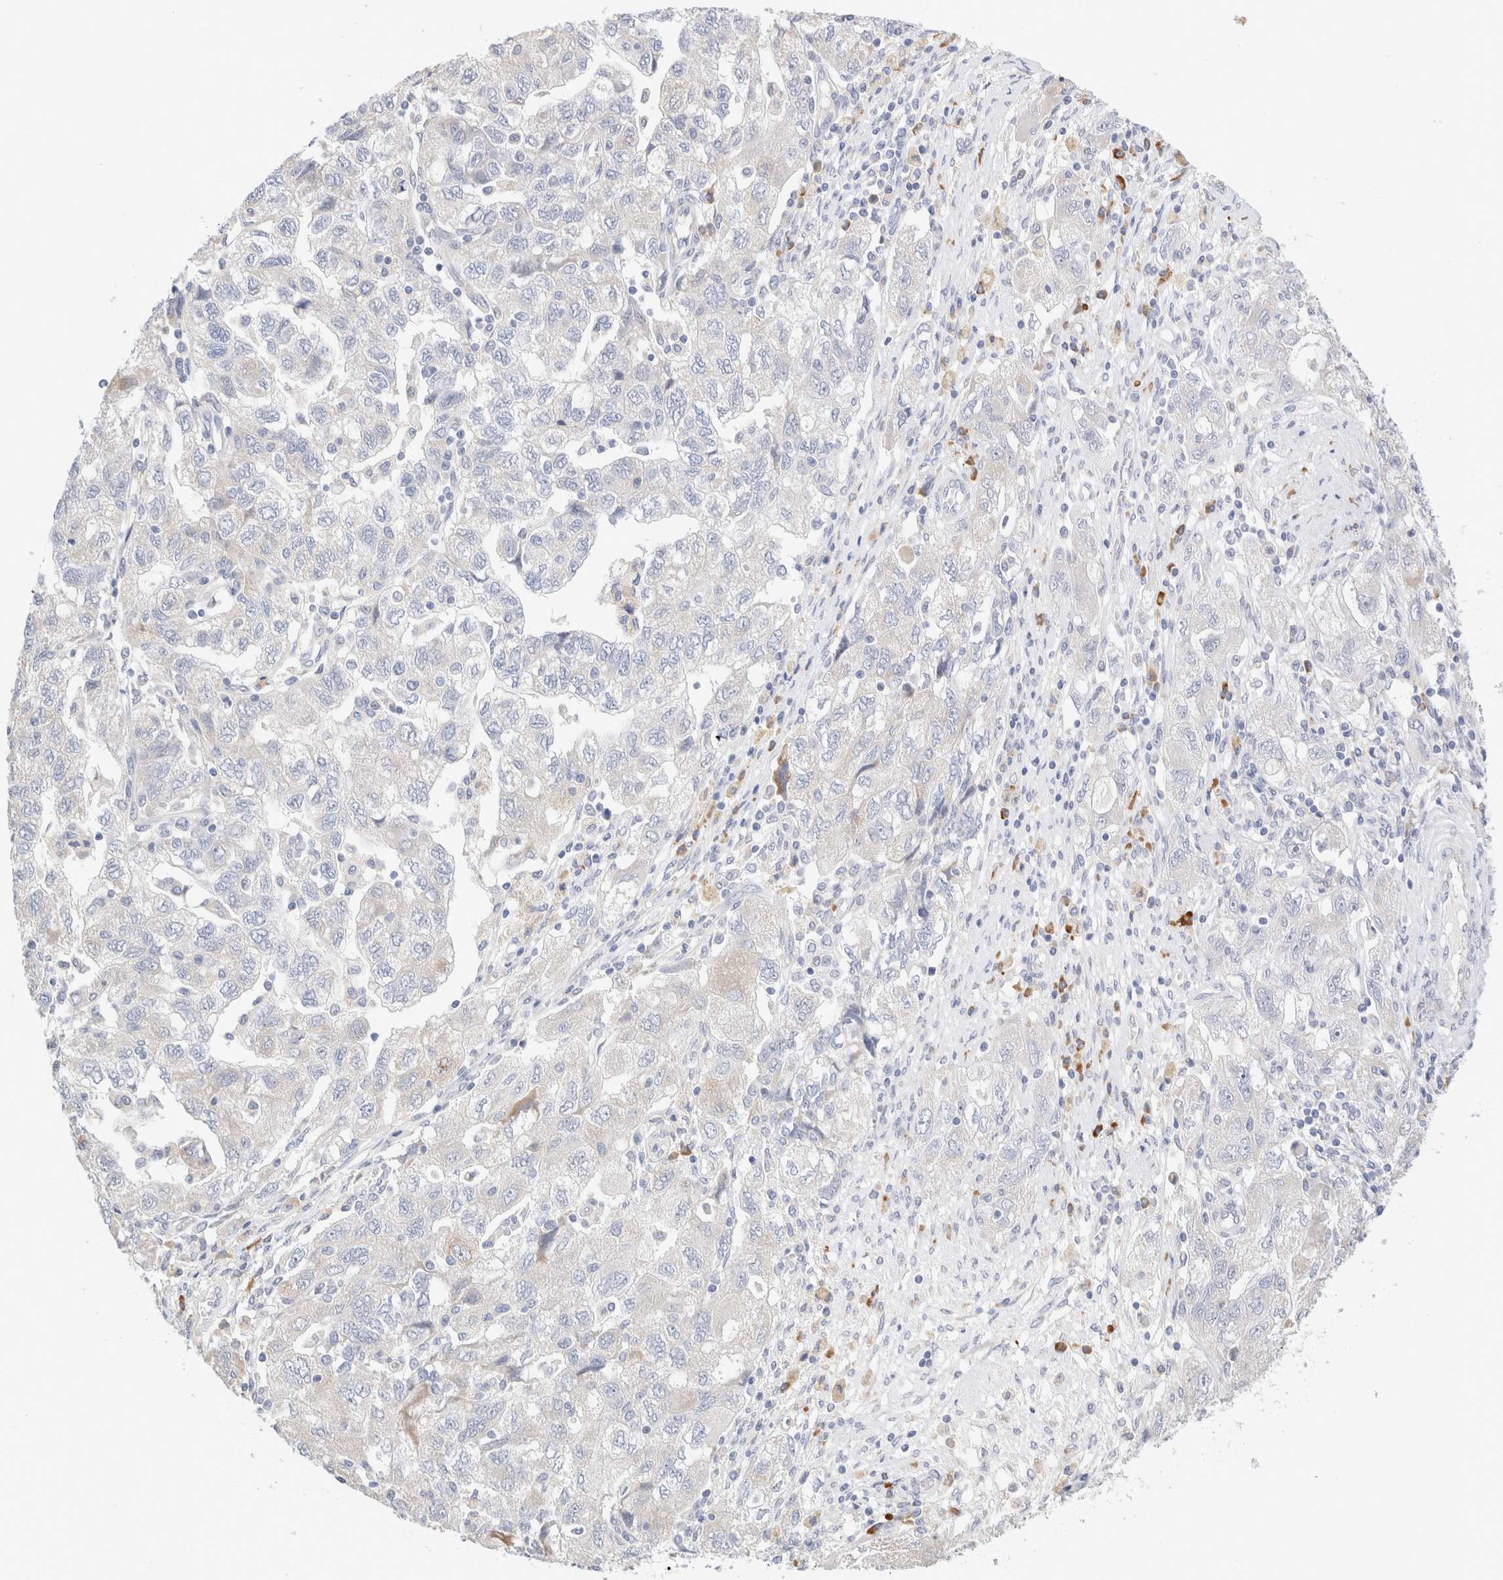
{"staining": {"intensity": "negative", "quantity": "none", "location": "none"}, "tissue": "ovarian cancer", "cell_type": "Tumor cells", "image_type": "cancer", "snomed": [{"axis": "morphology", "description": "Carcinoma, NOS"}, {"axis": "morphology", "description": "Cystadenocarcinoma, serous, NOS"}, {"axis": "topography", "description": "Ovary"}], "caption": "A micrograph of human carcinoma (ovarian) is negative for staining in tumor cells.", "gene": "GADD45G", "patient": {"sex": "female", "age": 69}}